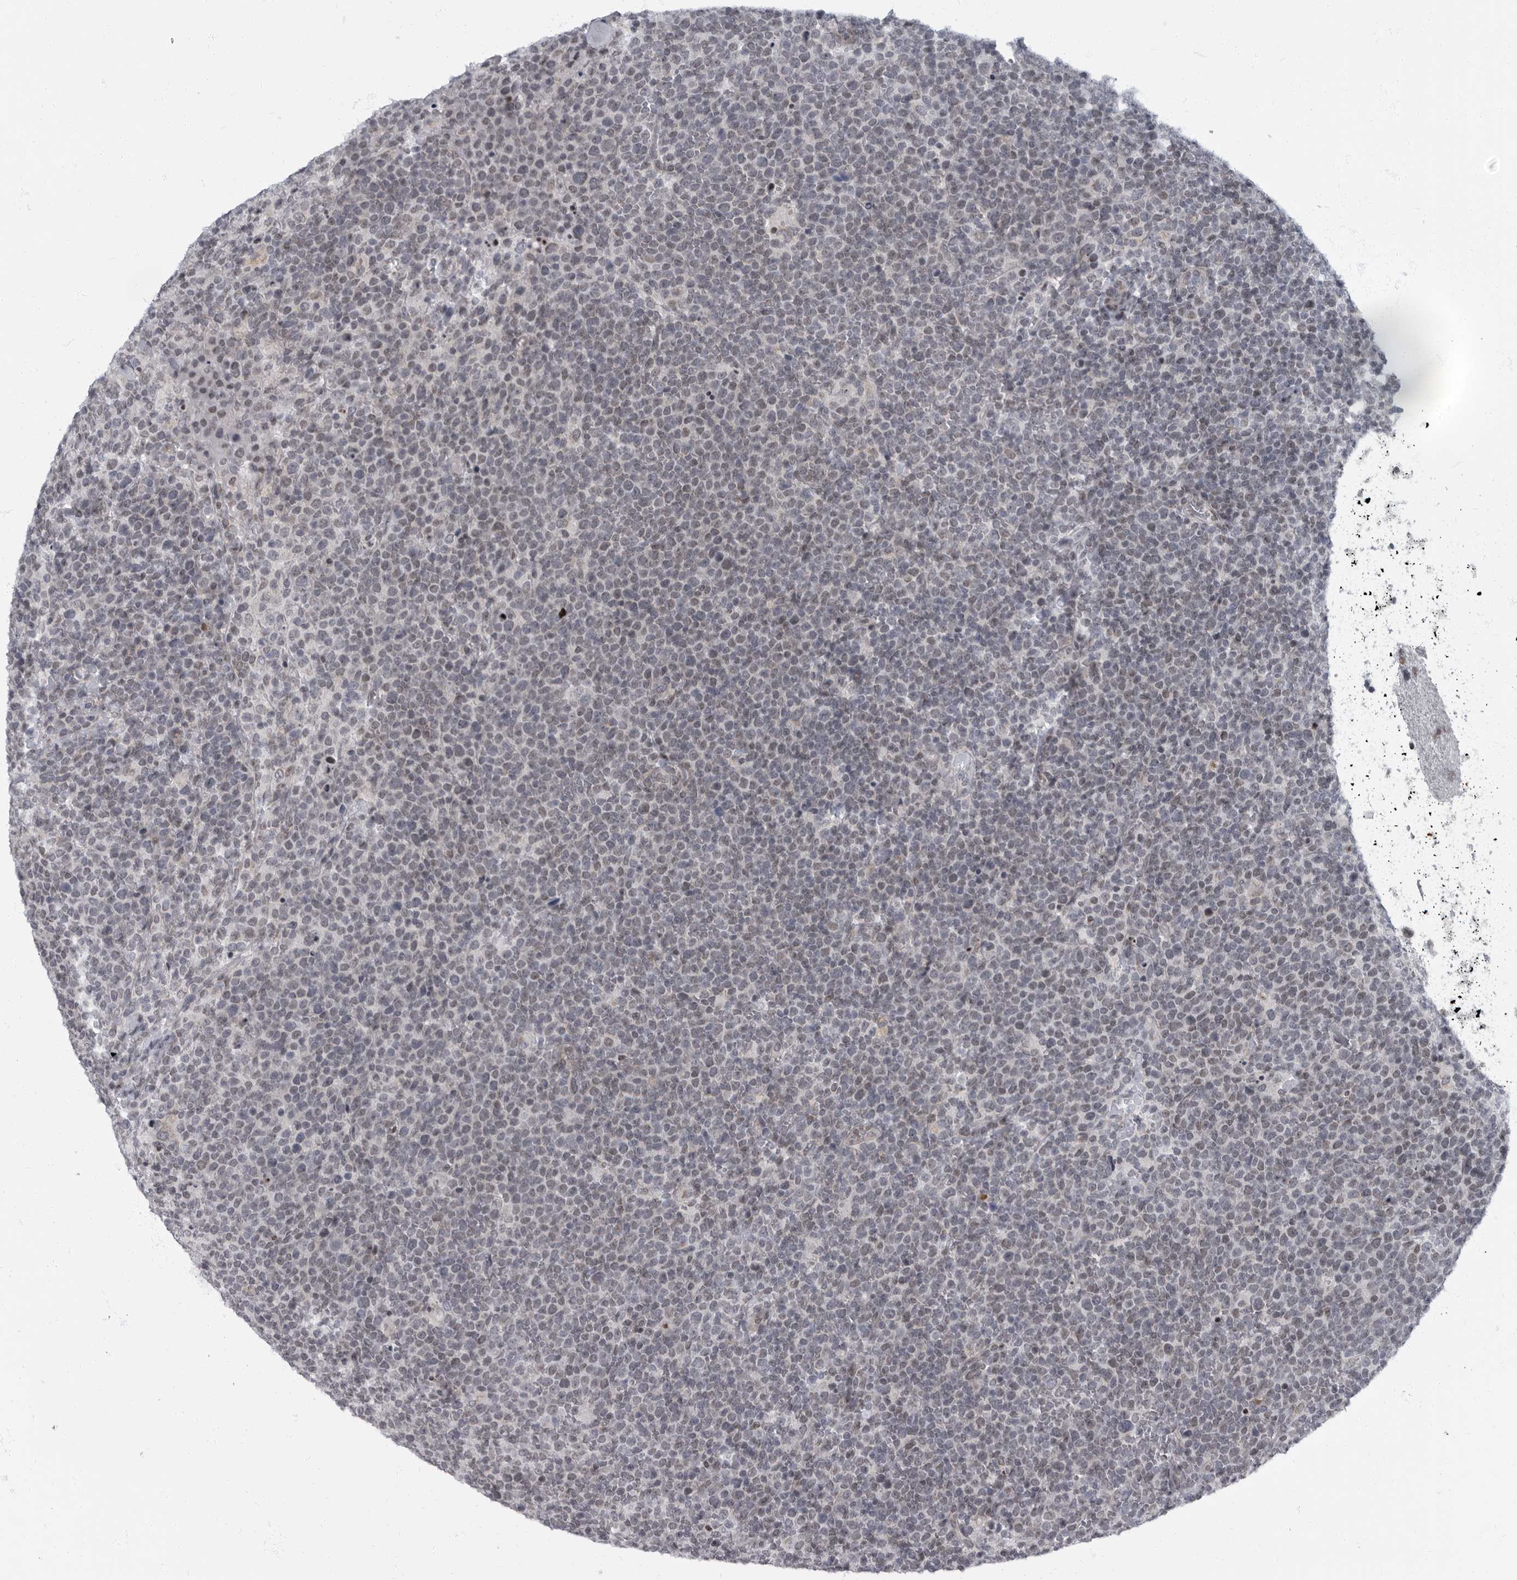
{"staining": {"intensity": "negative", "quantity": "none", "location": "none"}, "tissue": "lymphoma", "cell_type": "Tumor cells", "image_type": "cancer", "snomed": [{"axis": "morphology", "description": "Malignant lymphoma, non-Hodgkin's type, High grade"}, {"axis": "topography", "description": "Lymph node"}], "caption": "A high-resolution photomicrograph shows immunohistochemistry staining of high-grade malignant lymphoma, non-Hodgkin's type, which shows no significant expression in tumor cells.", "gene": "EVI5", "patient": {"sex": "male", "age": 61}}